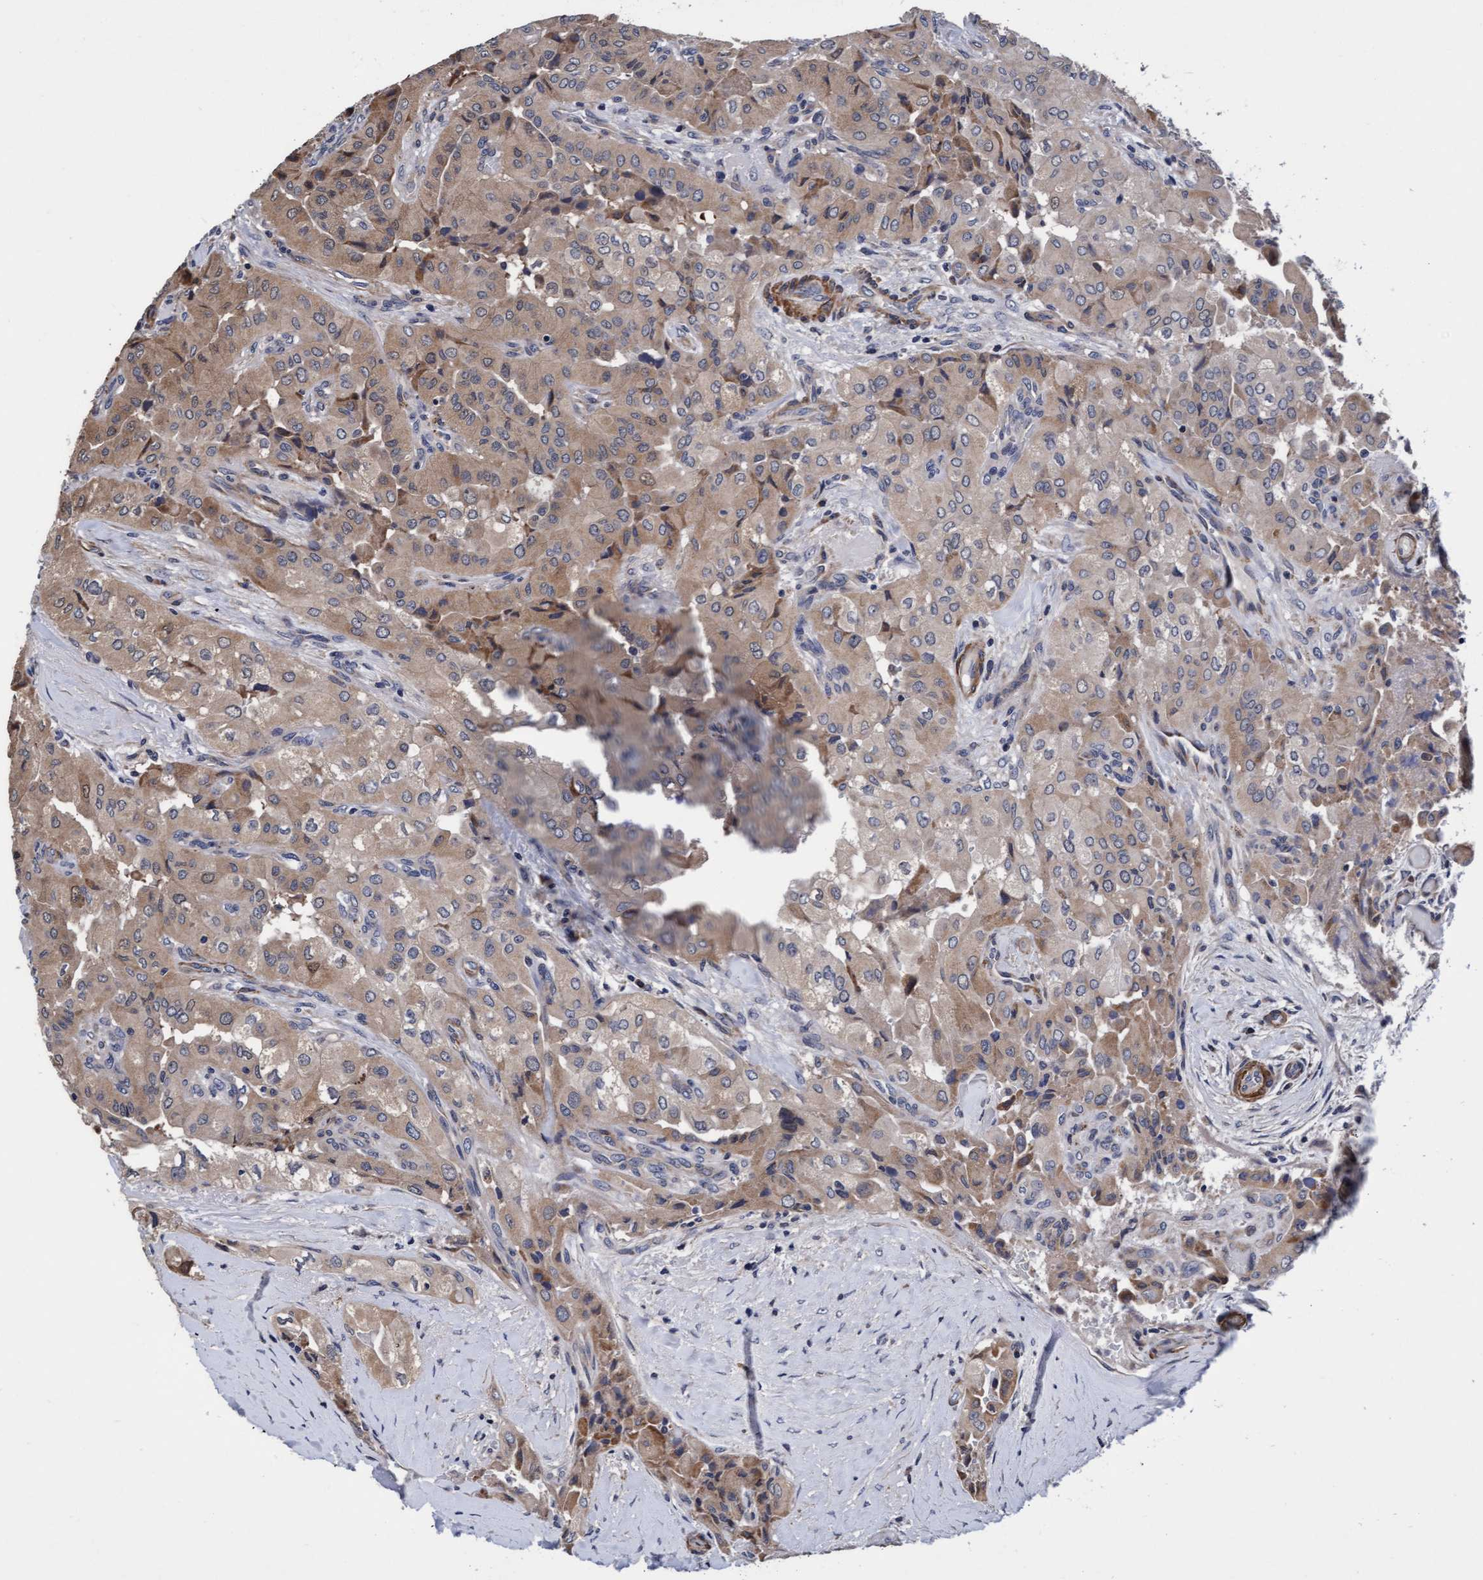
{"staining": {"intensity": "moderate", "quantity": ">75%", "location": "cytoplasmic/membranous"}, "tissue": "thyroid cancer", "cell_type": "Tumor cells", "image_type": "cancer", "snomed": [{"axis": "morphology", "description": "Papillary adenocarcinoma, NOS"}, {"axis": "topography", "description": "Thyroid gland"}], "caption": "This is a photomicrograph of immunohistochemistry (IHC) staining of thyroid papillary adenocarcinoma, which shows moderate staining in the cytoplasmic/membranous of tumor cells.", "gene": "EFCAB13", "patient": {"sex": "female", "age": 59}}